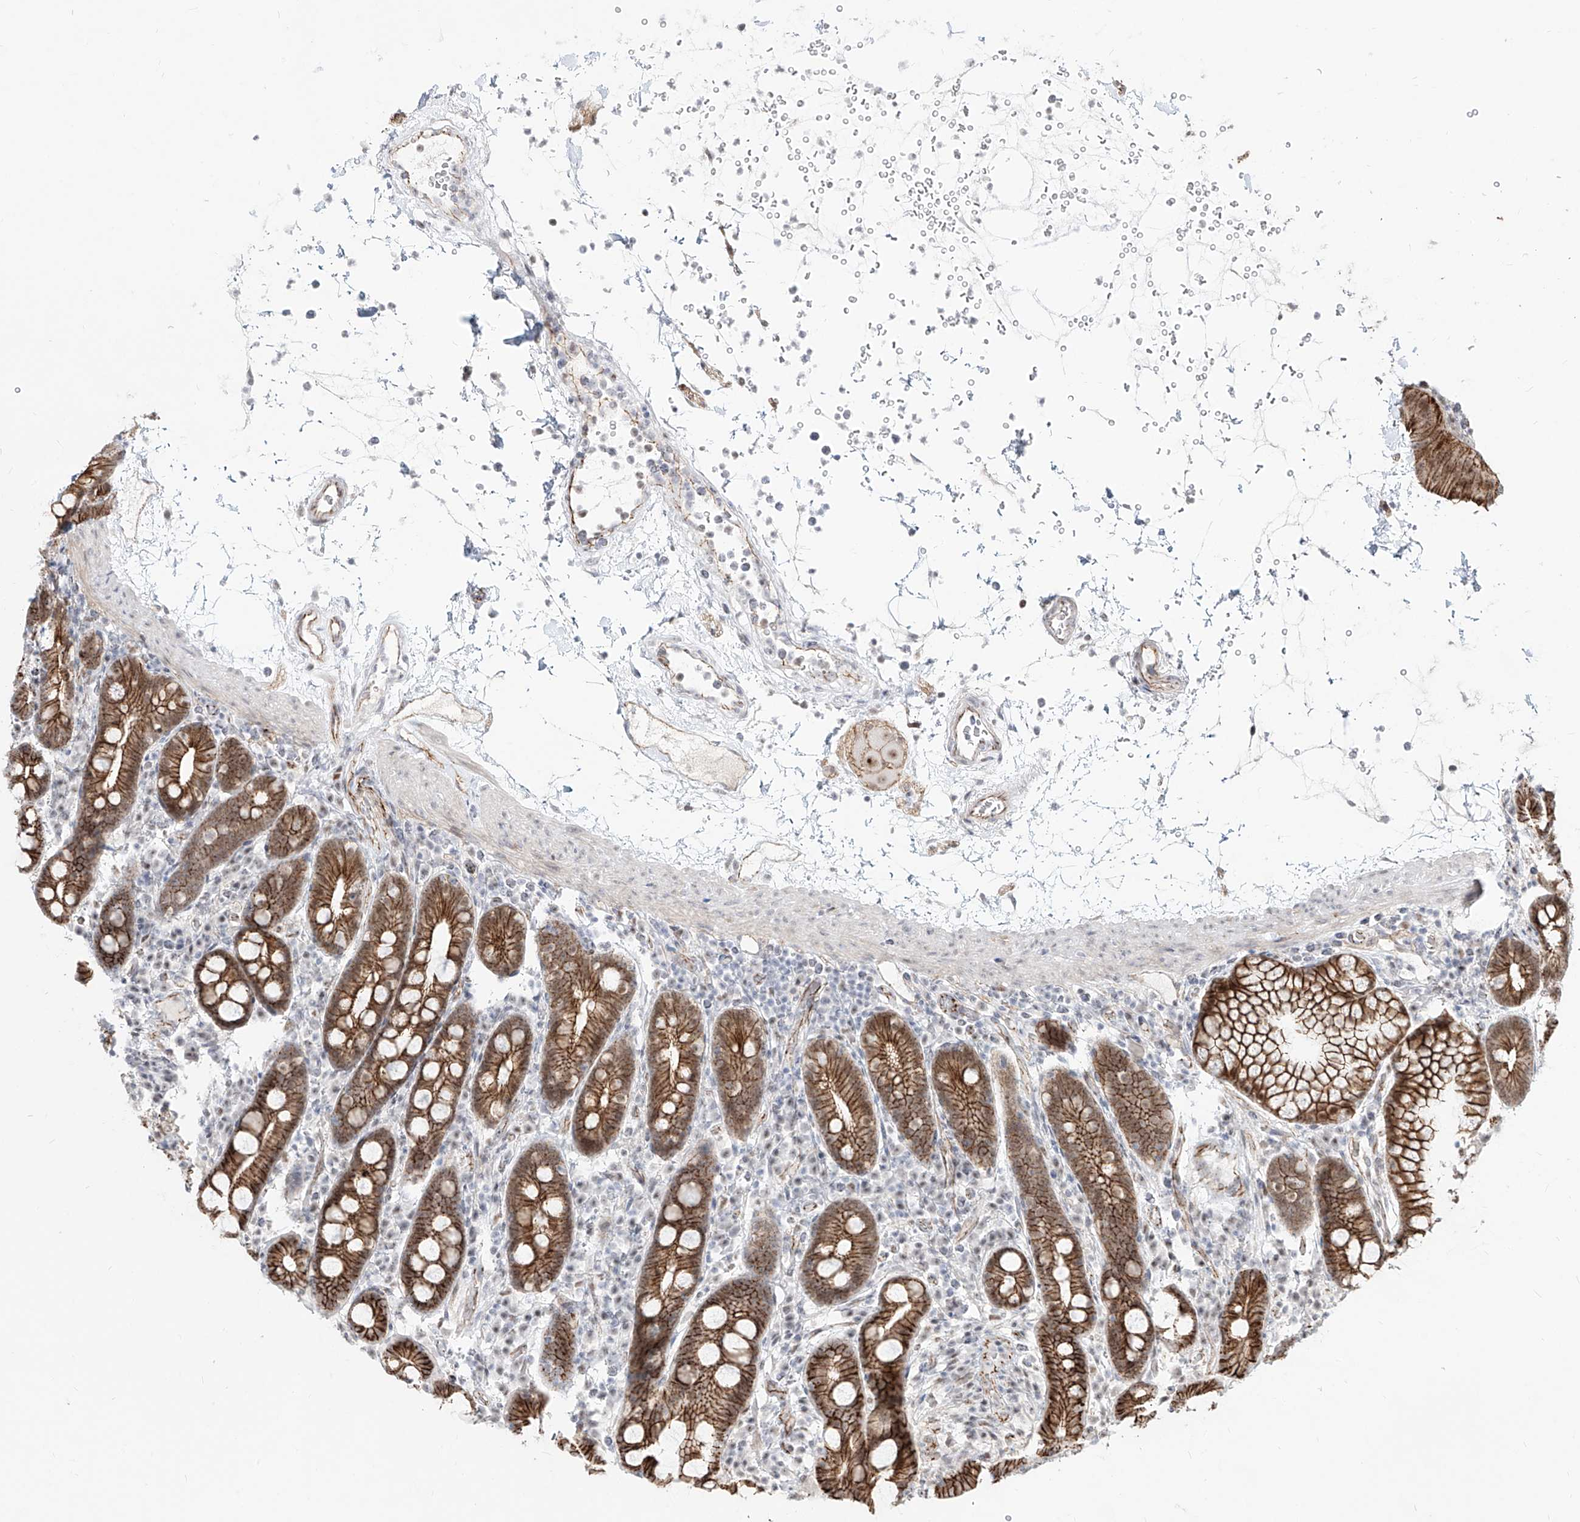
{"staining": {"intensity": "strong", "quantity": ">75%", "location": "cytoplasmic/membranous,nuclear"}, "tissue": "duodenum", "cell_type": "Glandular cells", "image_type": "normal", "snomed": [{"axis": "morphology", "description": "Normal tissue, NOS"}, {"axis": "topography", "description": "Duodenum"}], "caption": "This histopathology image shows IHC staining of unremarkable human duodenum, with high strong cytoplasmic/membranous,nuclear expression in approximately >75% of glandular cells.", "gene": "ZNF710", "patient": {"sex": "male", "age": 54}}